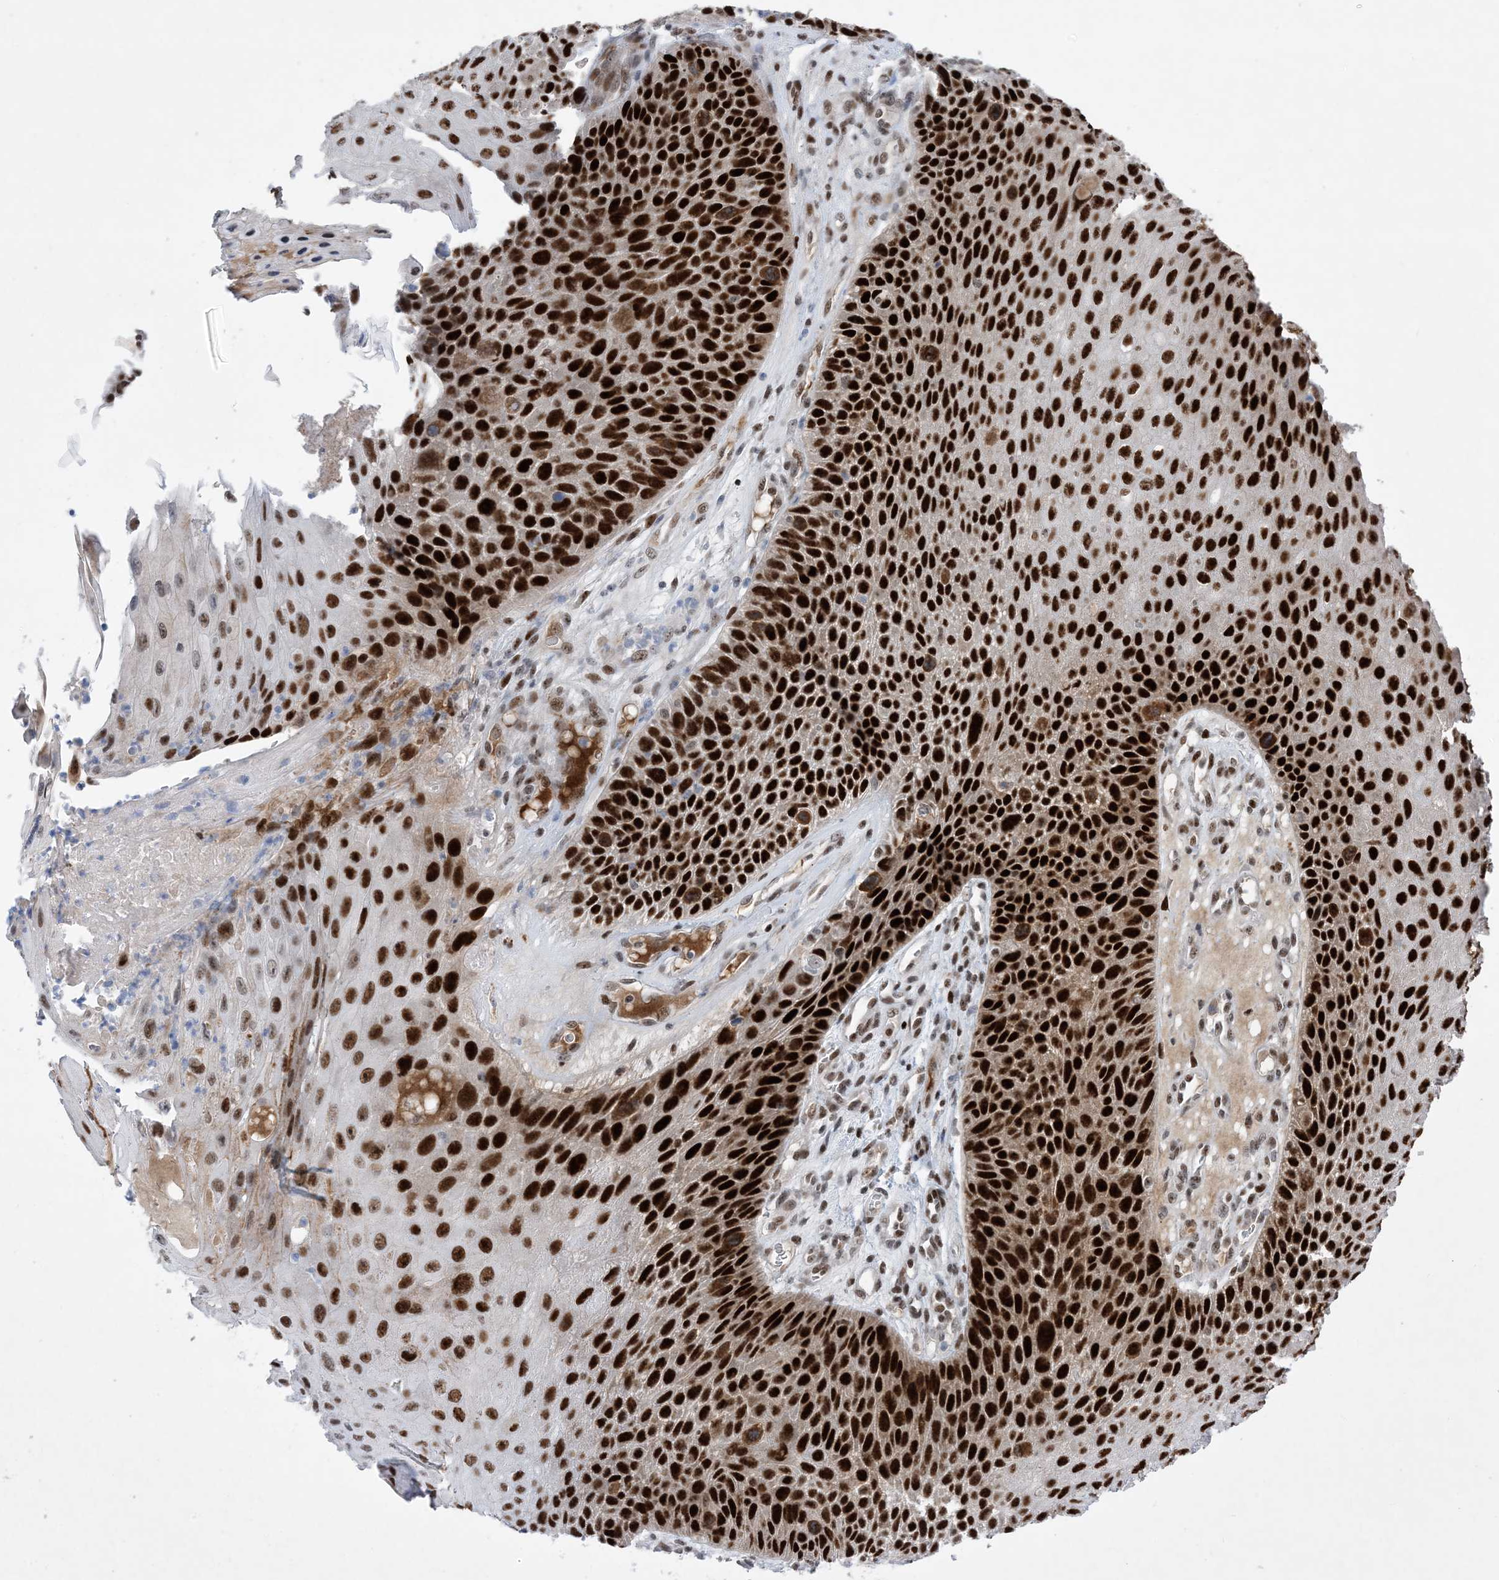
{"staining": {"intensity": "strong", "quantity": ">75%", "location": "nuclear"}, "tissue": "skin cancer", "cell_type": "Tumor cells", "image_type": "cancer", "snomed": [{"axis": "morphology", "description": "Squamous cell carcinoma, NOS"}, {"axis": "topography", "description": "Skin"}], "caption": "IHC micrograph of skin cancer (squamous cell carcinoma) stained for a protein (brown), which reveals high levels of strong nuclear staining in about >75% of tumor cells.", "gene": "TSPYL1", "patient": {"sex": "female", "age": 88}}